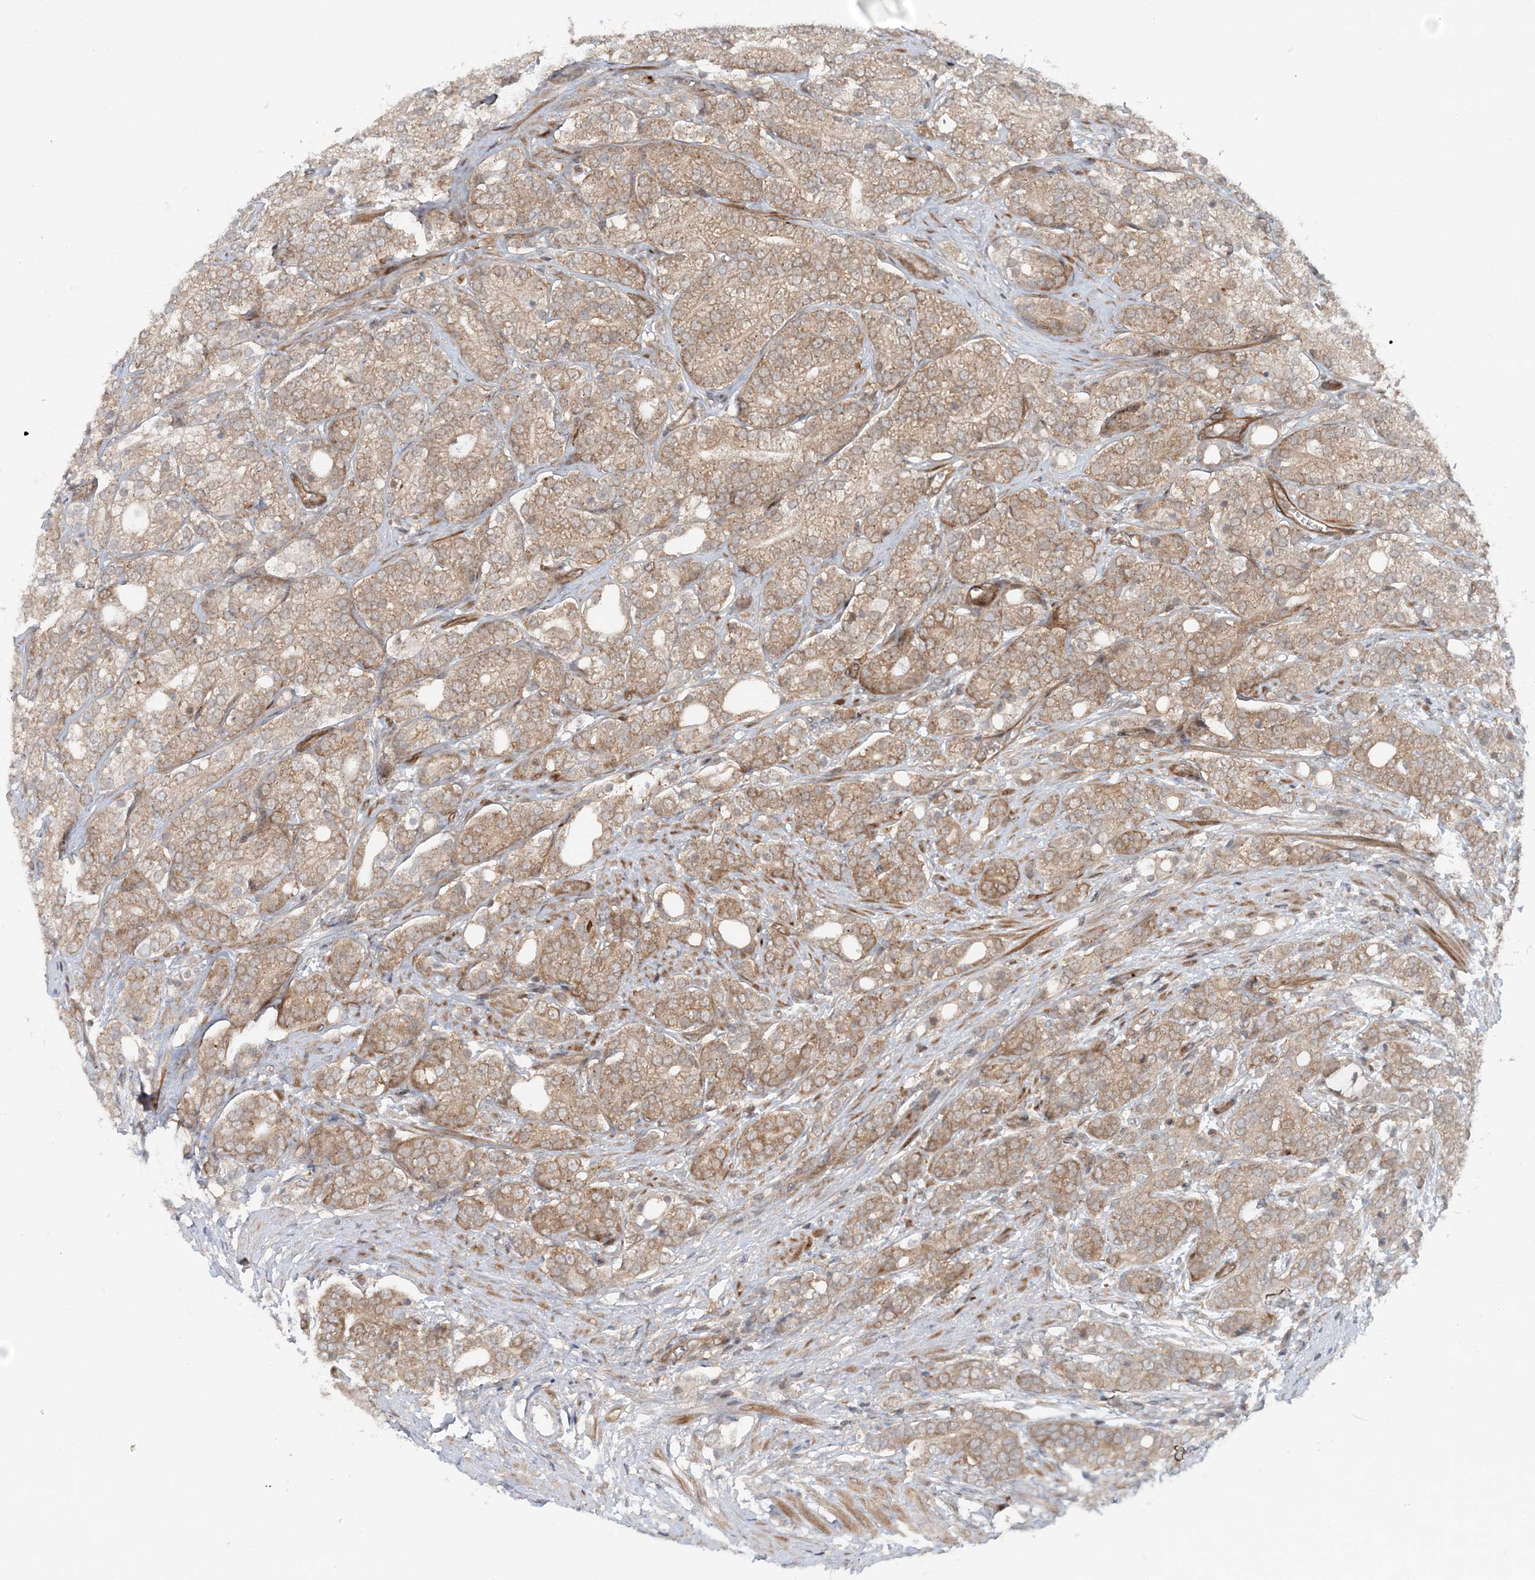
{"staining": {"intensity": "moderate", "quantity": ">75%", "location": "cytoplasmic/membranous"}, "tissue": "prostate cancer", "cell_type": "Tumor cells", "image_type": "cancer", "snomed": [{"axis": "morphology", "description": "Adenocarcinoma, High grade"}, {"axis": "topography", "description": "Prostate"}], "caption": "The image shows immunohistochemical staining of prostate cancer (adenocarcinoma (high-grade)). There is moderate cytoplasmic/membranous staining is present in approximately >75% of tumor cells.", "gene": "GEMIN5", "patient": {"sex": "male", "age": 57}}